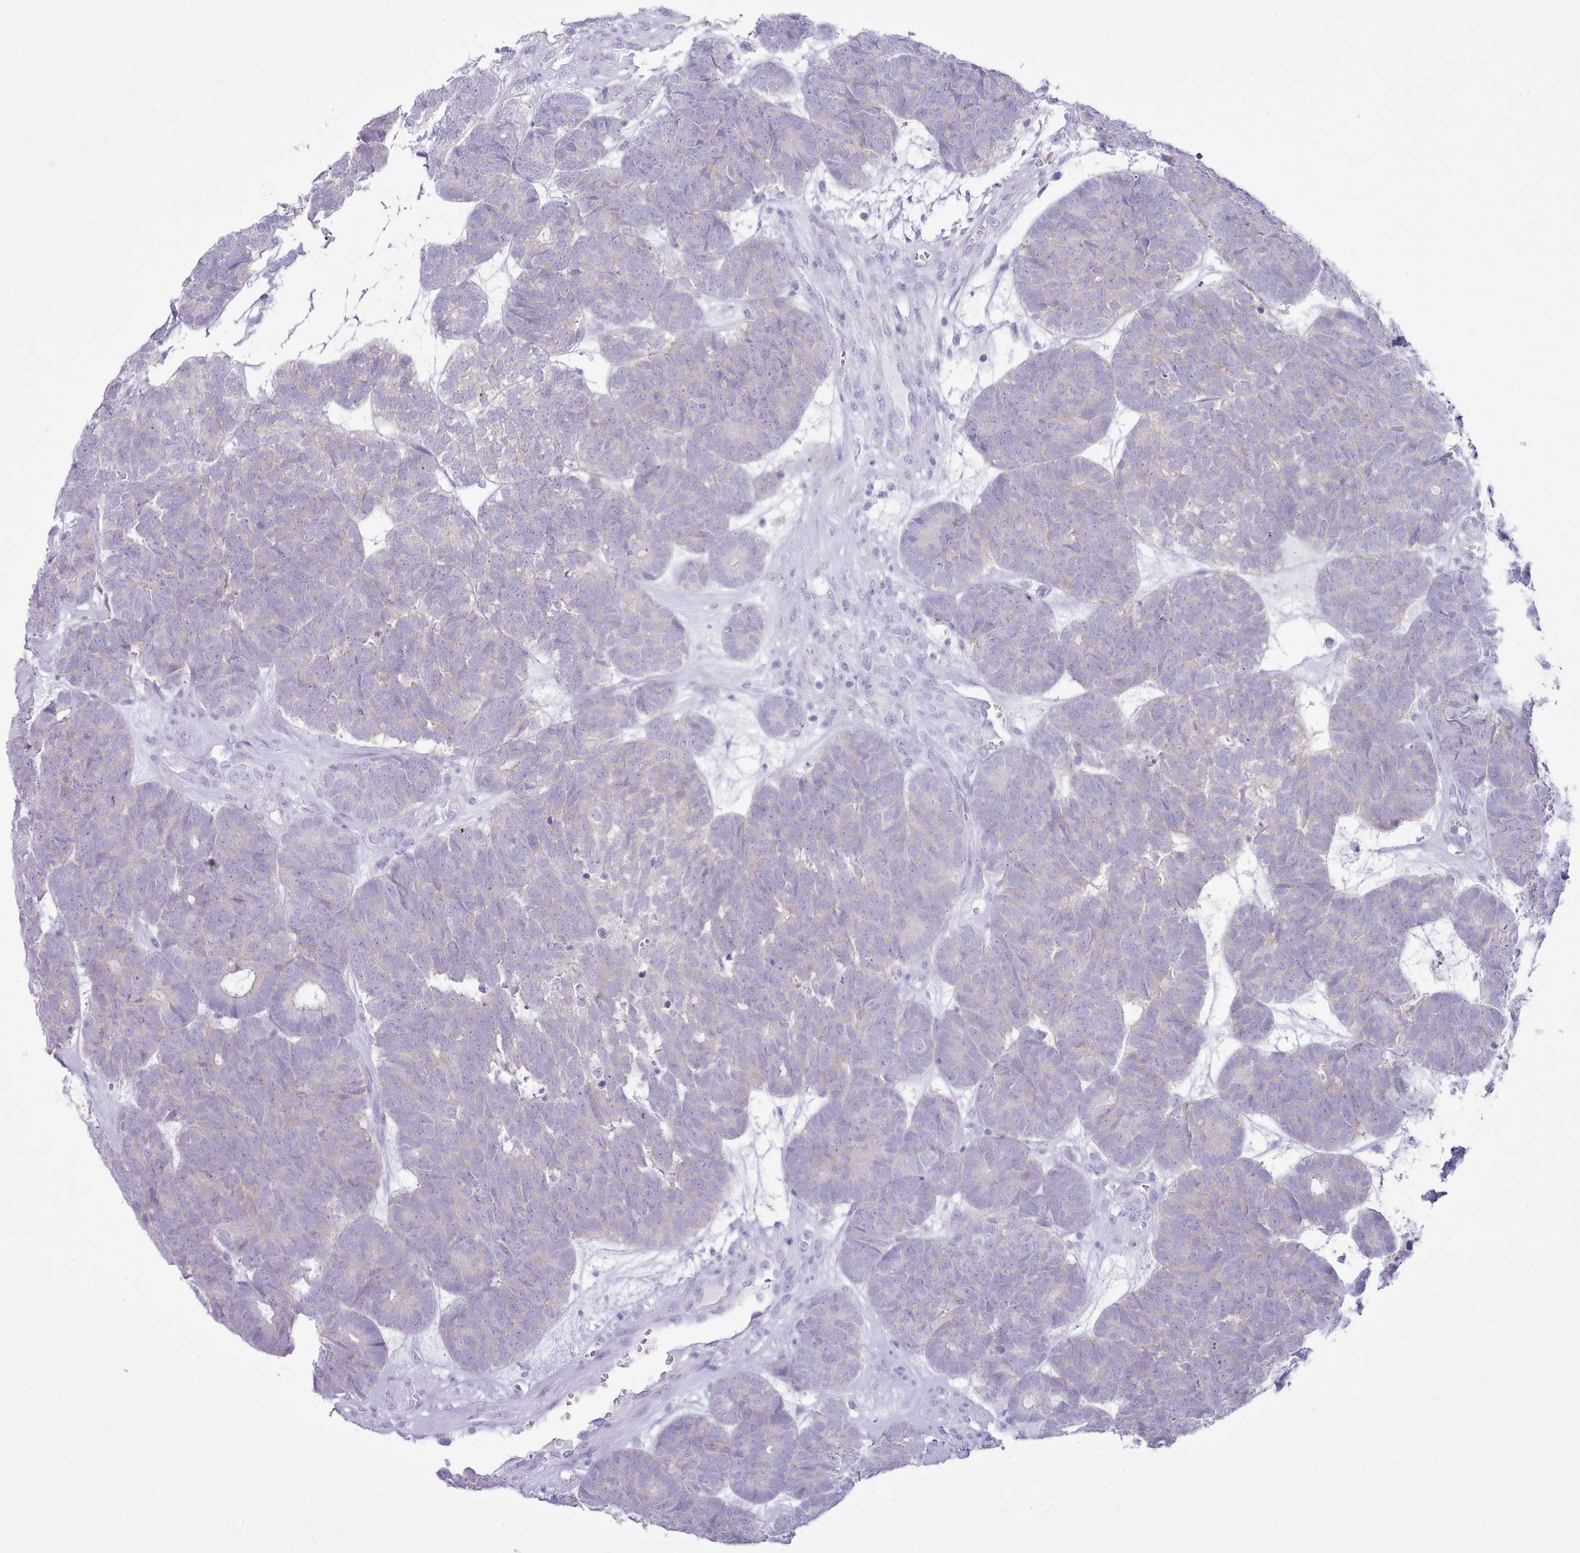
{"staining": {"intensity": "negative", "quantity": "none", "location": "none"}, "tissue": "head and neck cancer", "cell_type": "Tumor cells", "image_type": "cancer", "snomed": [{"axis": "morphology", "description": "Adenocarcinoma, NOS"}, {"axis": "topography", "description": "Head-Neck"}], "caption": "Adenocarcinoma (head and neck) was stained to show a protein in brown. There is no significant positivity in tumor cells. Nuclei are stained in blue.", "gene": "MDFI", "patient": {"sex": "female", "age": 81}}